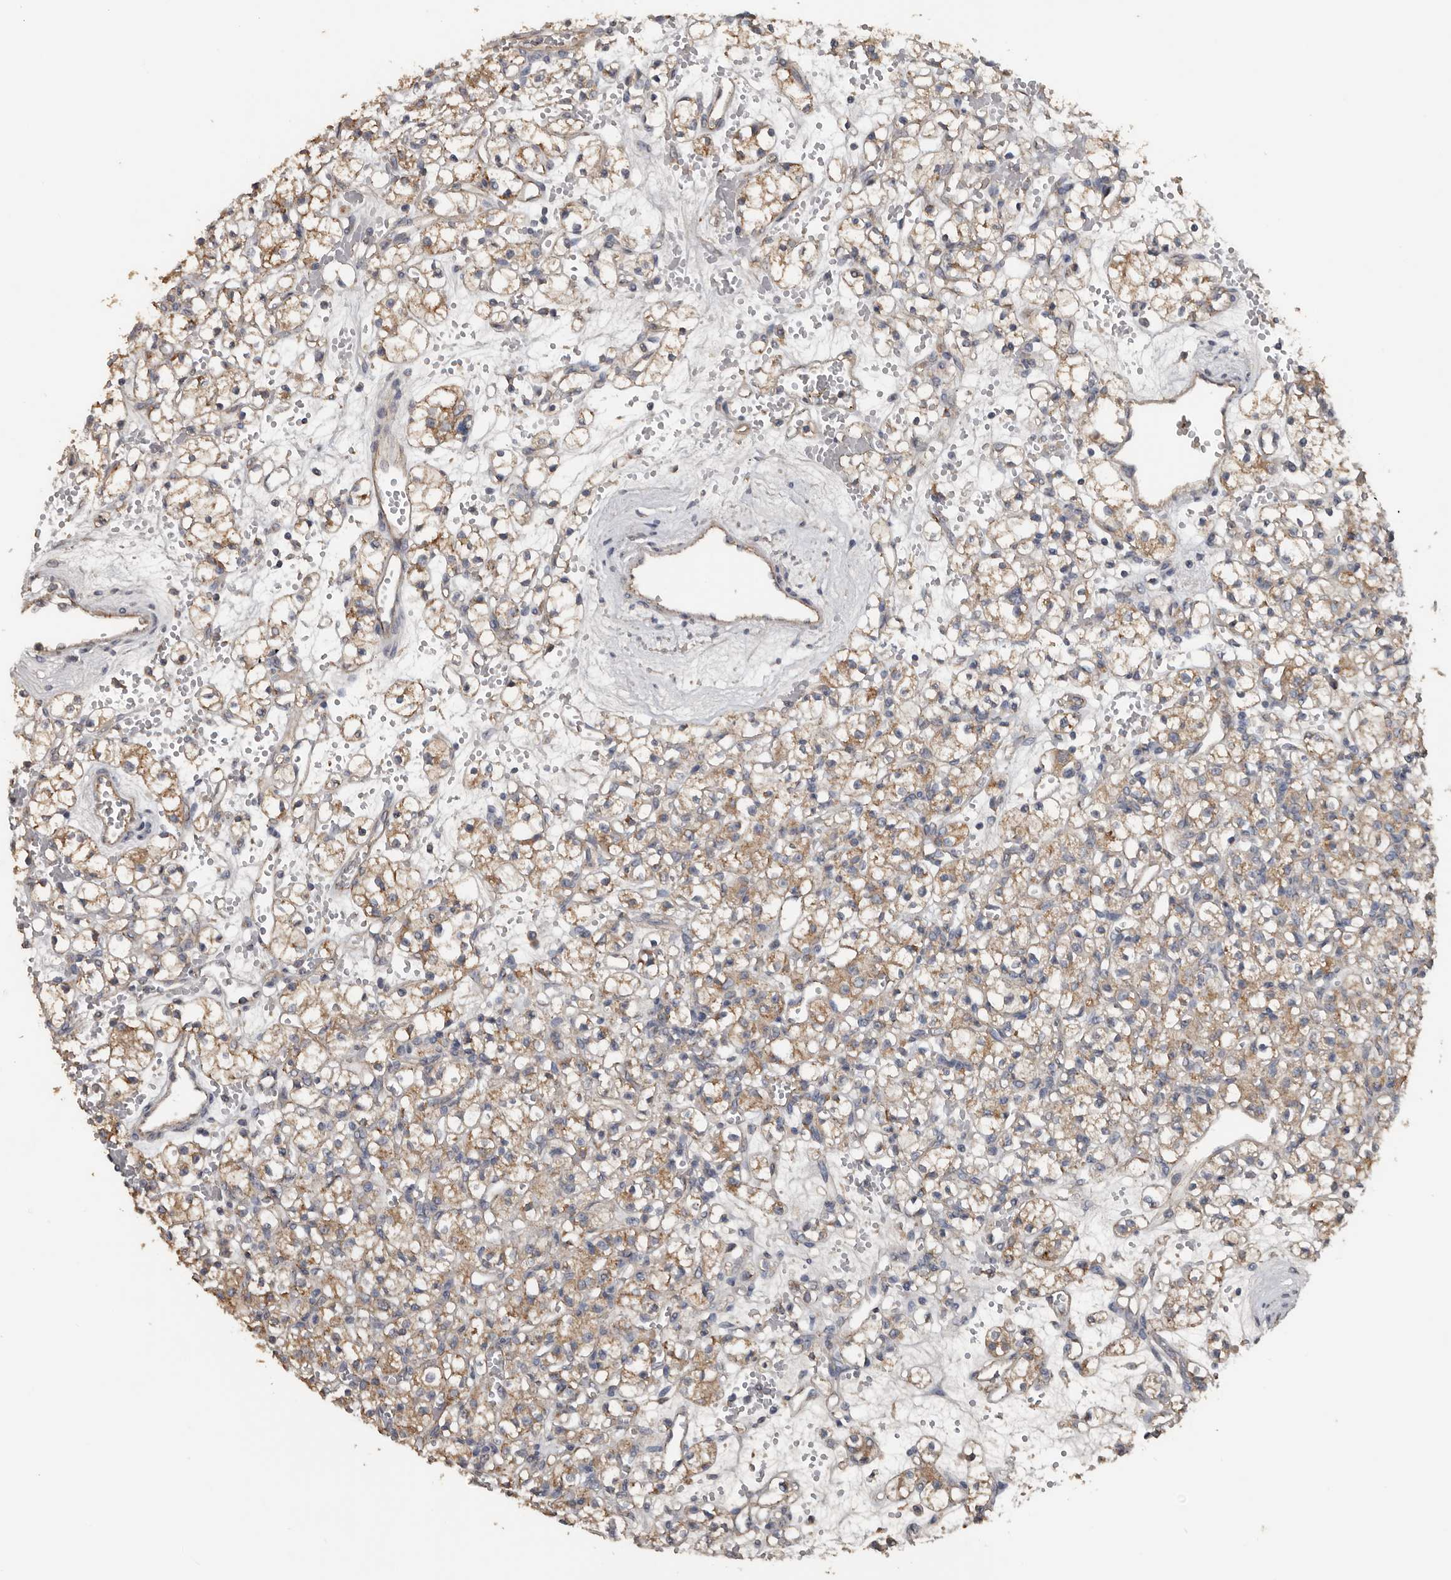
{"staining": {"intensity": "weak", "quantity": ">75%", "location": "cytoplasmic/membranous"}, "tissue": "renal cancer", "cell_type": "Tumor cells", "image_type": "cancer", "snomed": [{"axis": "morphology", "description": "Adenocarcinoma, NOS"}, {"axis": "topography", "description": "Kidney"}], "caption": "A low amount of weak cytoplasmic/membranous staining is identified in about >75% of tumor cells in renal cancer (adenocarcinoma) tissue. (Stains: DAB in brown, nuclei in blue, Microscopy: brightfield microscopy at high magnification).", "gene": "HYAL4", "patient": {"sex": "female", "age": 59}}